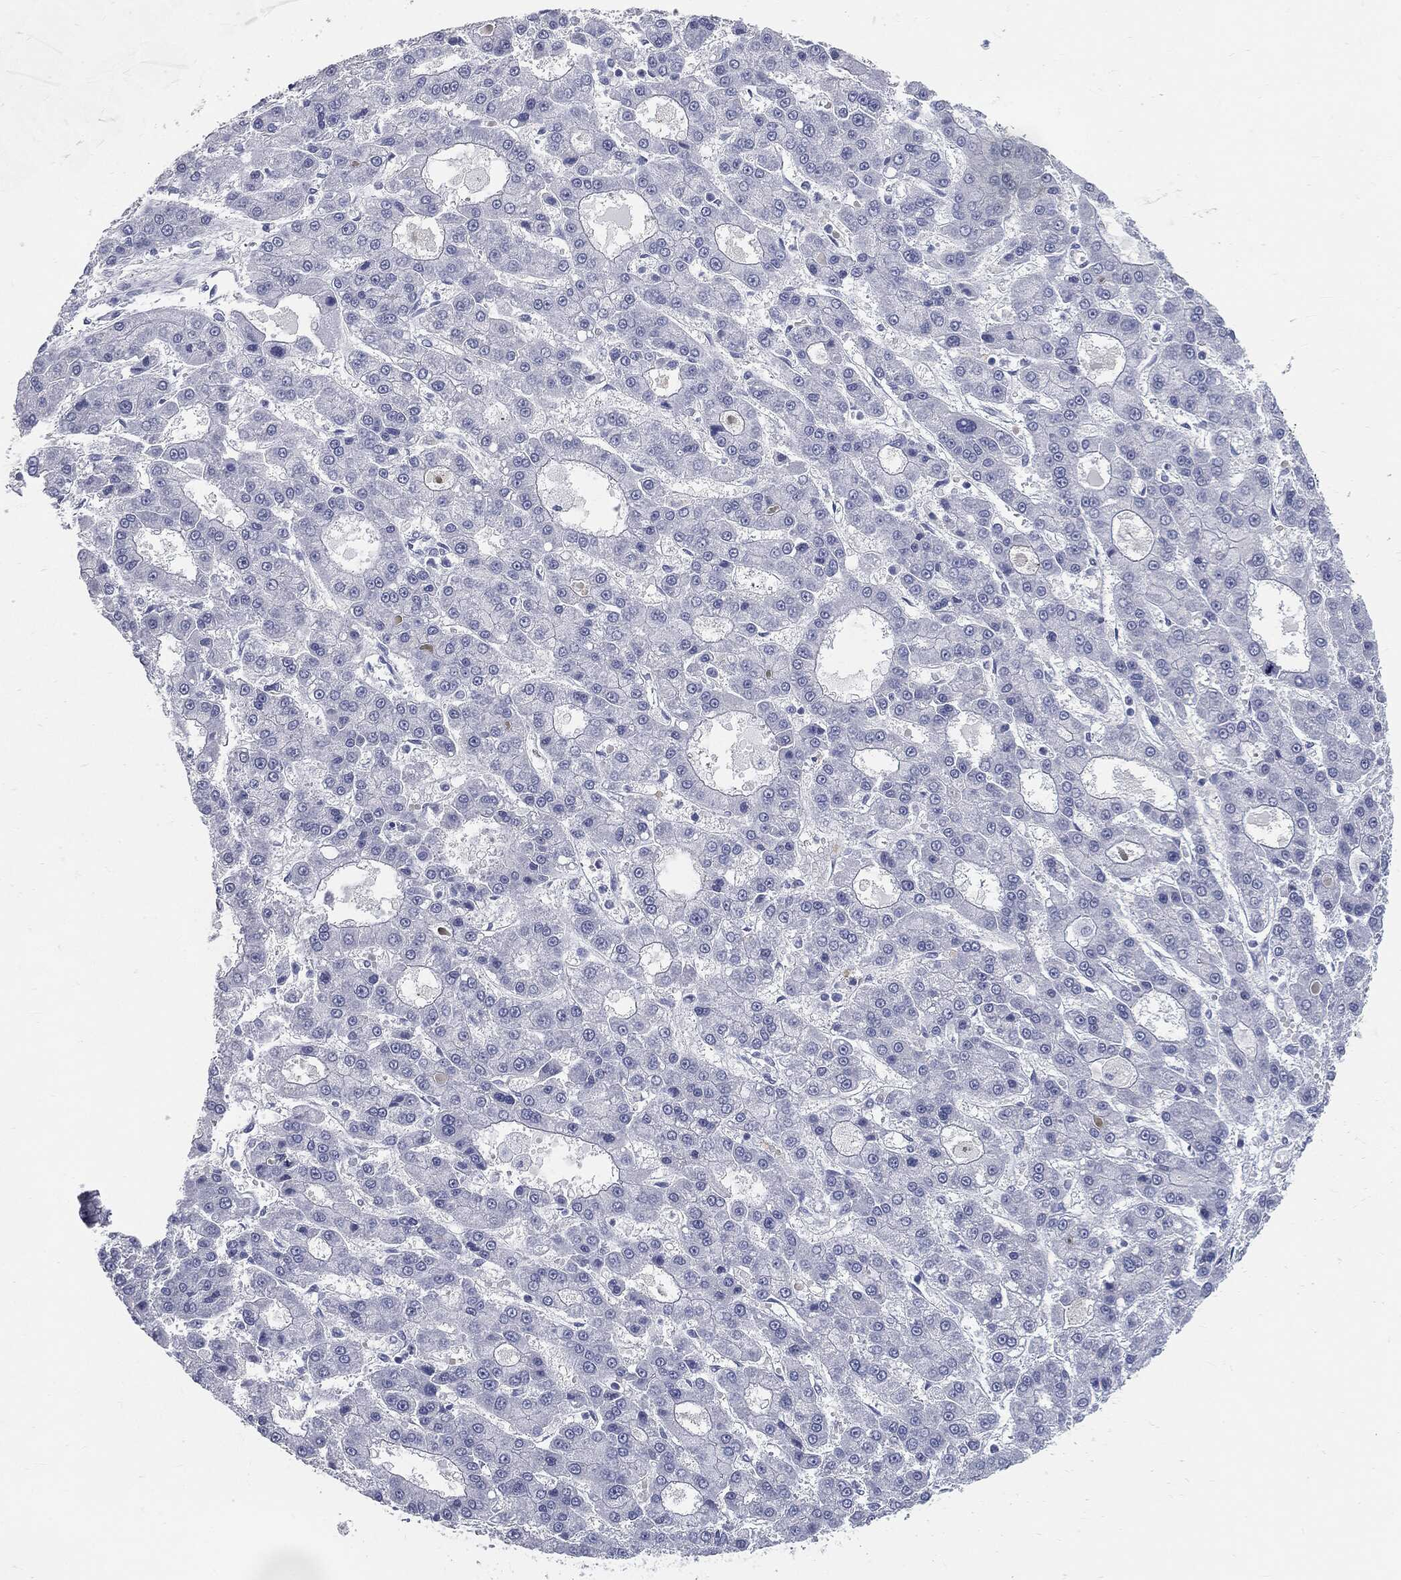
{"staining": {"intensity": "negative", "quantity": "none", "location": "none"}, "tissue": "liver cancer", "cell_type": "Tumor cells", "image_type": "cancer", "snomed": [{"axis": "morphology", "description": "Carcinoma, Hepatocellular, NOS"}, {"axis": "topography", "description": "Liver"}], "caption": "IHC of liver hepatocellular carcinoma demonstrates no expression in tumor cells. Nuclei are stained in blue.", "gene": "CUZD1", "patient": {"sex": "male", "age": 70}}